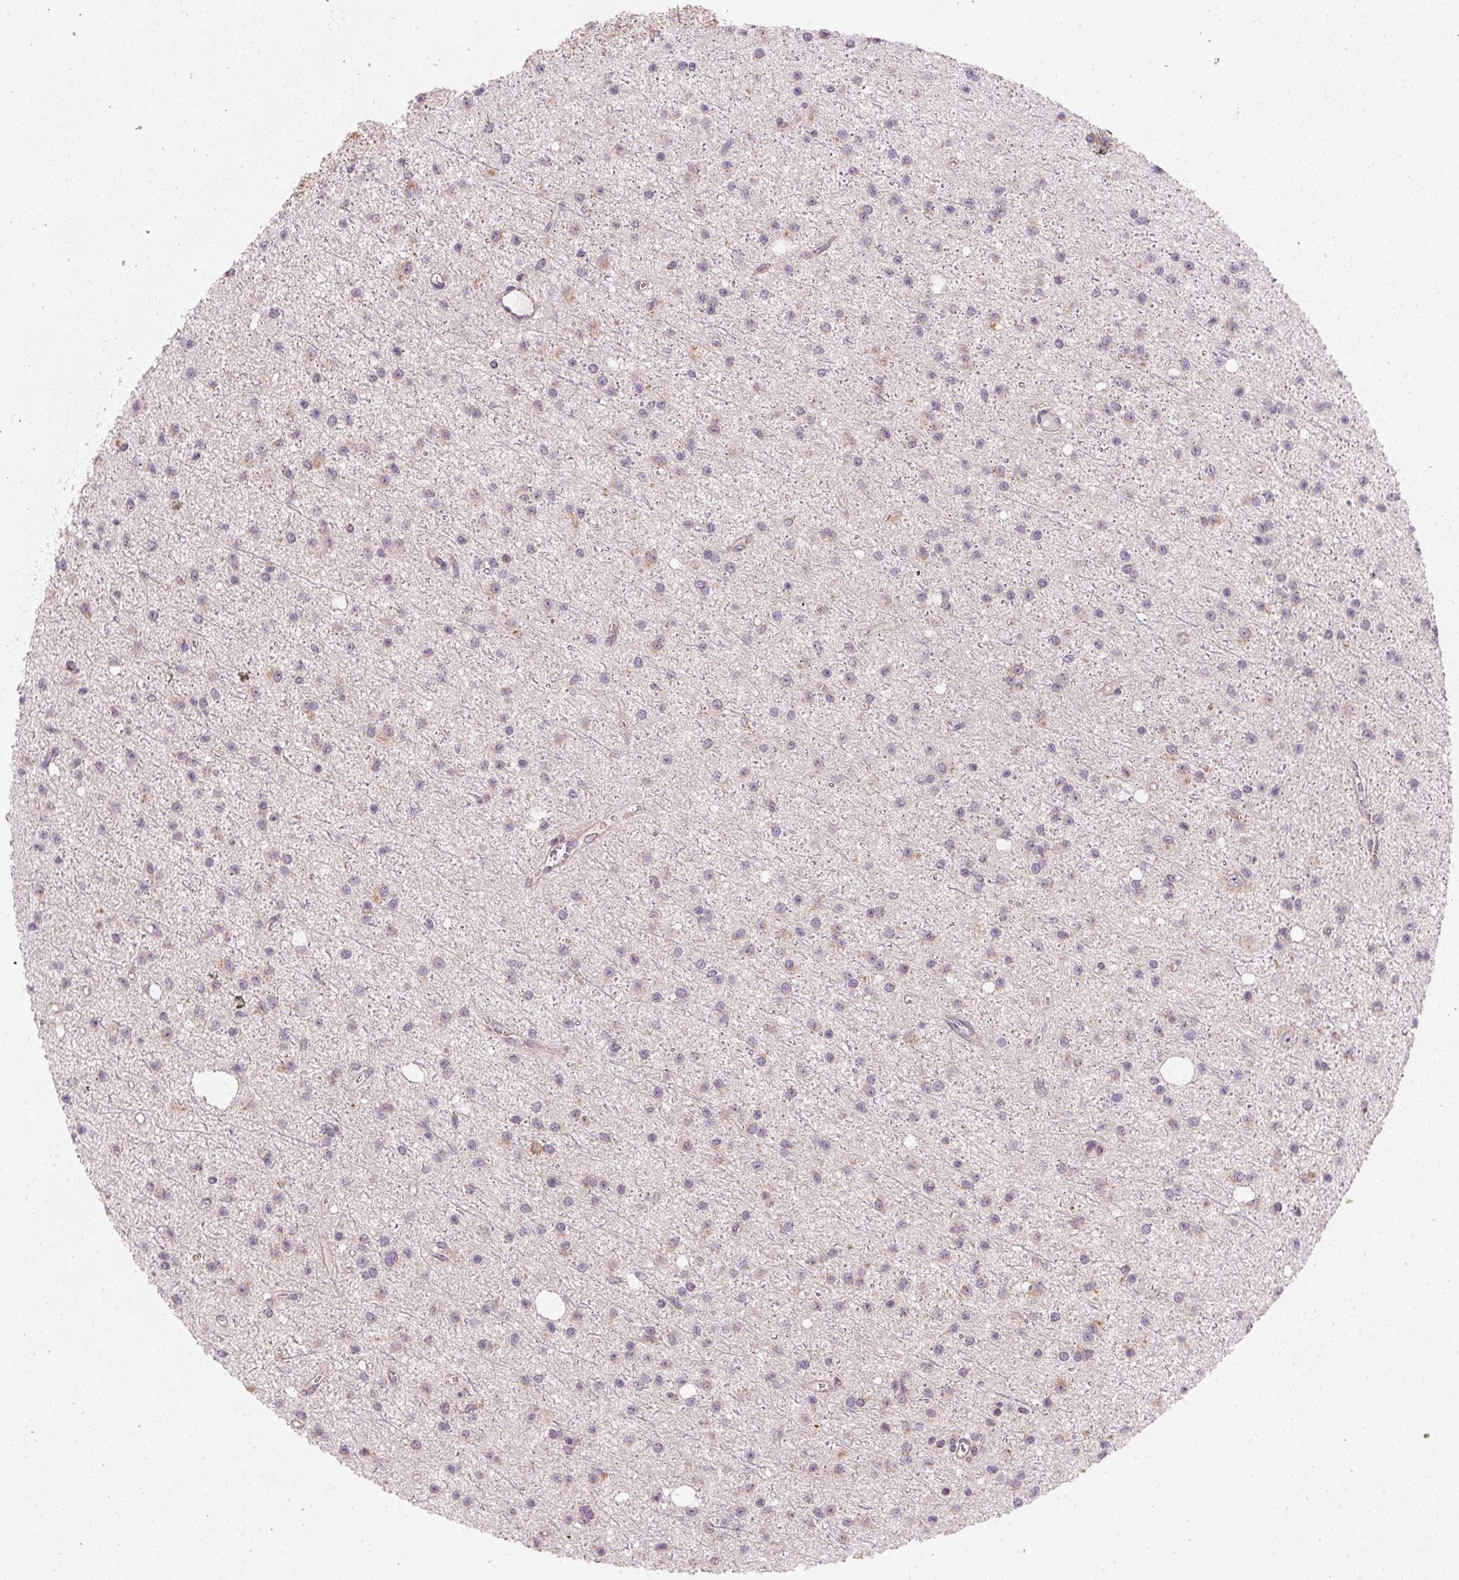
{"staining": {"intensity": "weak", "quantity": "<25%", "location": "cytoplasmic/membranous"}, "tissue": "glioma", "cell_type": "Tumor cells", "image_type": "cancer", "snomed": [{"axis": "morphology", "description": "Glioma, malignant, Low grade"}, {"axis": "topography", "description": "Brain"}], "caption": "Immunohistochemistry micrograph of human low-grade glioma (malignant) stained for a protein (brown), which displays no expression in tumor cells. The staining is performed using DAB brown chromogen with nuclei counter-stained in using hematoxylin.", "gene": "COQ7", "patient": {"sex": "male", "age": 27}}